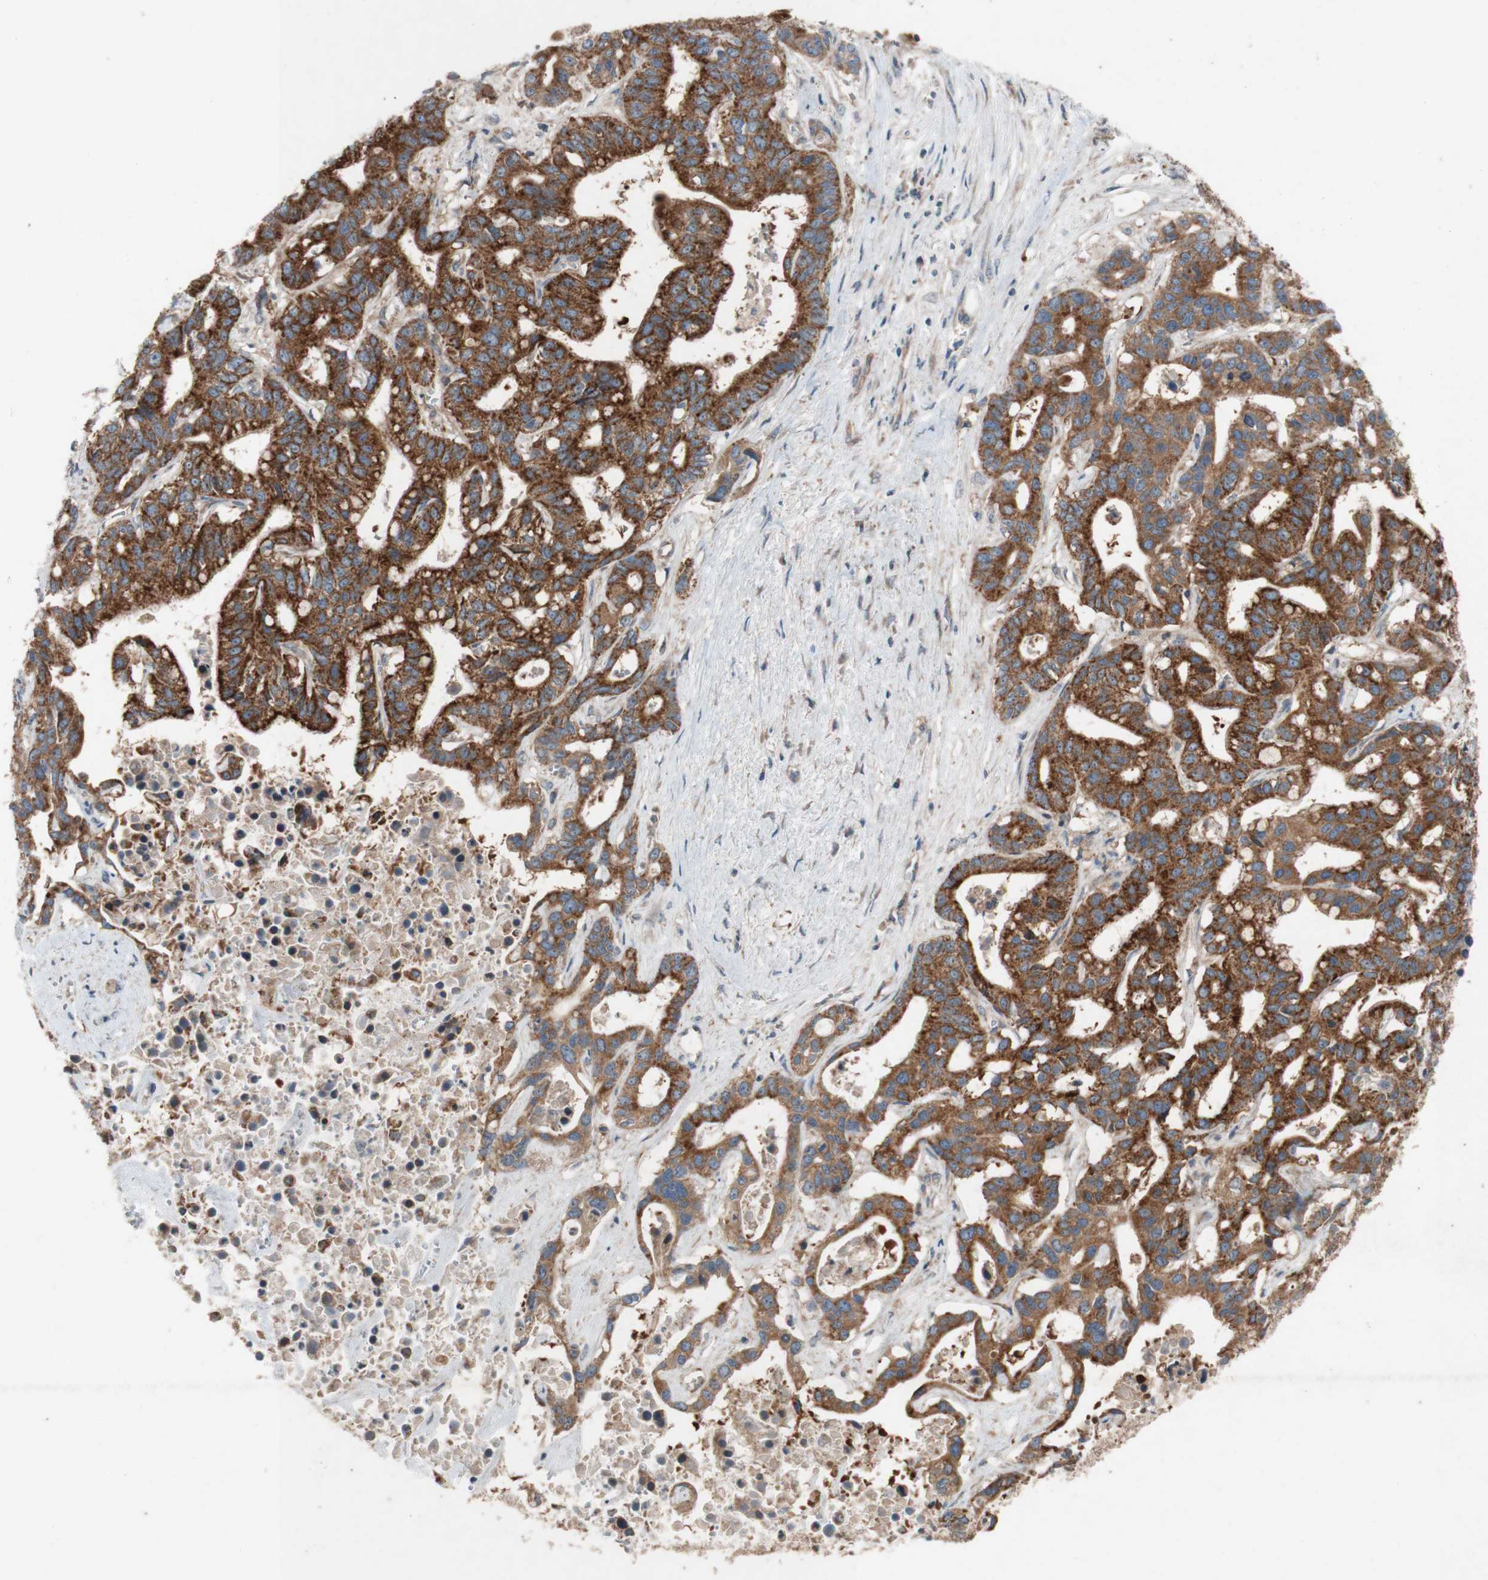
{"staining": {"intensity": "strong", "quantity": ">75%", "location": "cytoplasmic/membranous"}, "tissue": "liver cancer", "cell_type": "Tumor cells", "image_type": "cancer", "snomed": [{"axis": "morphology", "description": "Cholangiocarcinoma"}, {"axis": "topography", "description": "Liver"}], "caption": "Liver cancer (cholangiocarcinoma) stained for a protein displays strong cytoplasmic/membranous positivity in tumor cells. Immunohistochemistry (ihc) stains the protein in brown and the nuclei are stained blue.", "gene": "TST", "patient": {"sex": "female", "age": 65}}